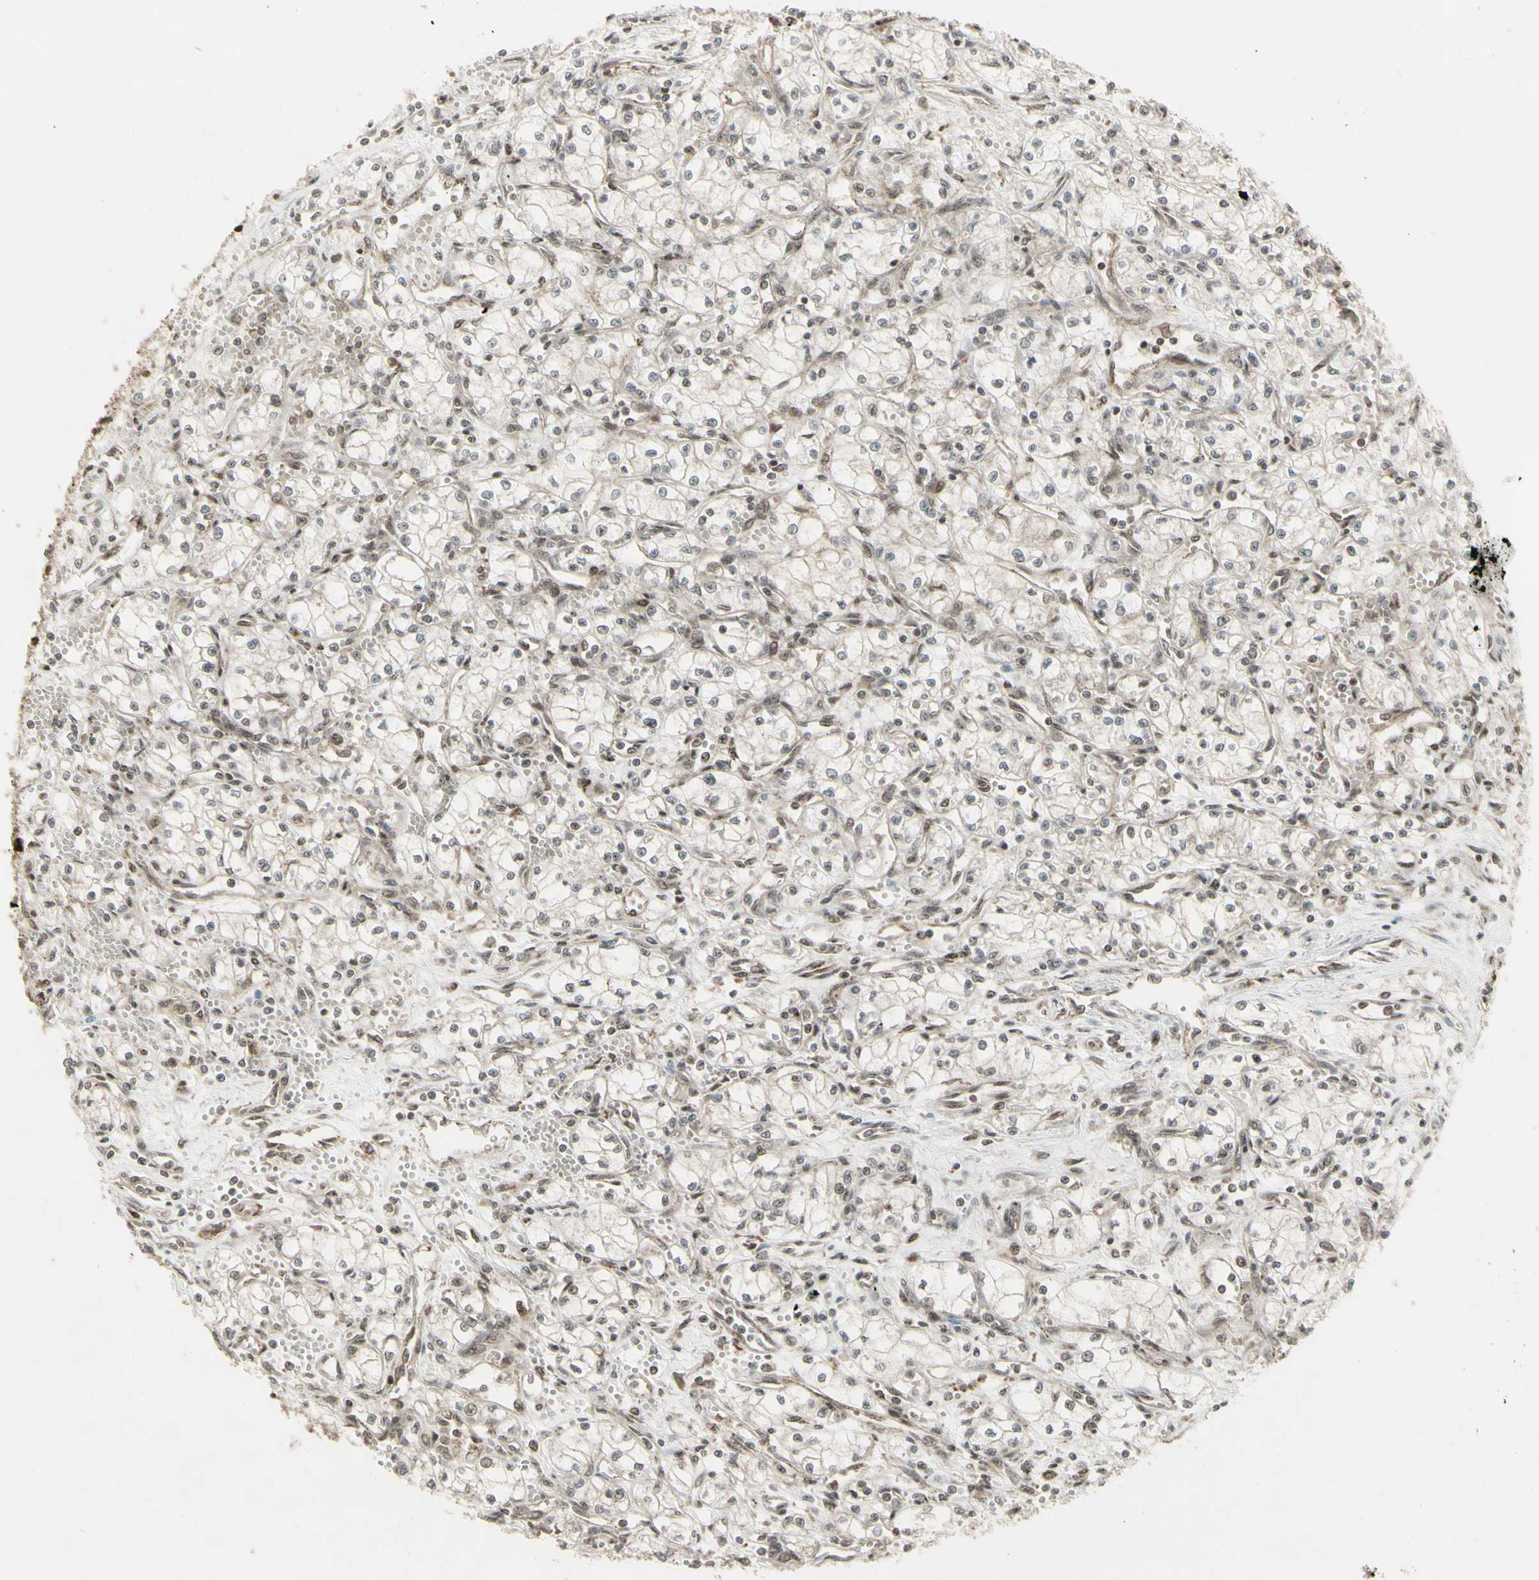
{"staining": {"intensity": "weak", "quantity": "25%-75%", "location": "cytoplasmic/membranous,nuclear"}, "tissue": "renal cancer", "cell_type": "Tumor cells", "image_type": "cancer", "snomed": [{"axis": "morphology", "description": "Normal tissue, NOS"}, {"axis": "morphology", "description": "Adenocarcinoma, NOS"}, {"axis": "topography", "description": "Kidney"}], "caption": "Immunohistochemistry micrograph of renal adenocarcinoma stained for a protein (brown), which exhibits low levels of weak cytoplasmic/membranous and nuclear expression in about 25%-75% of tumor cells.", "gene": "CBX1", "patient": {"sex": "male", "age": 59}}